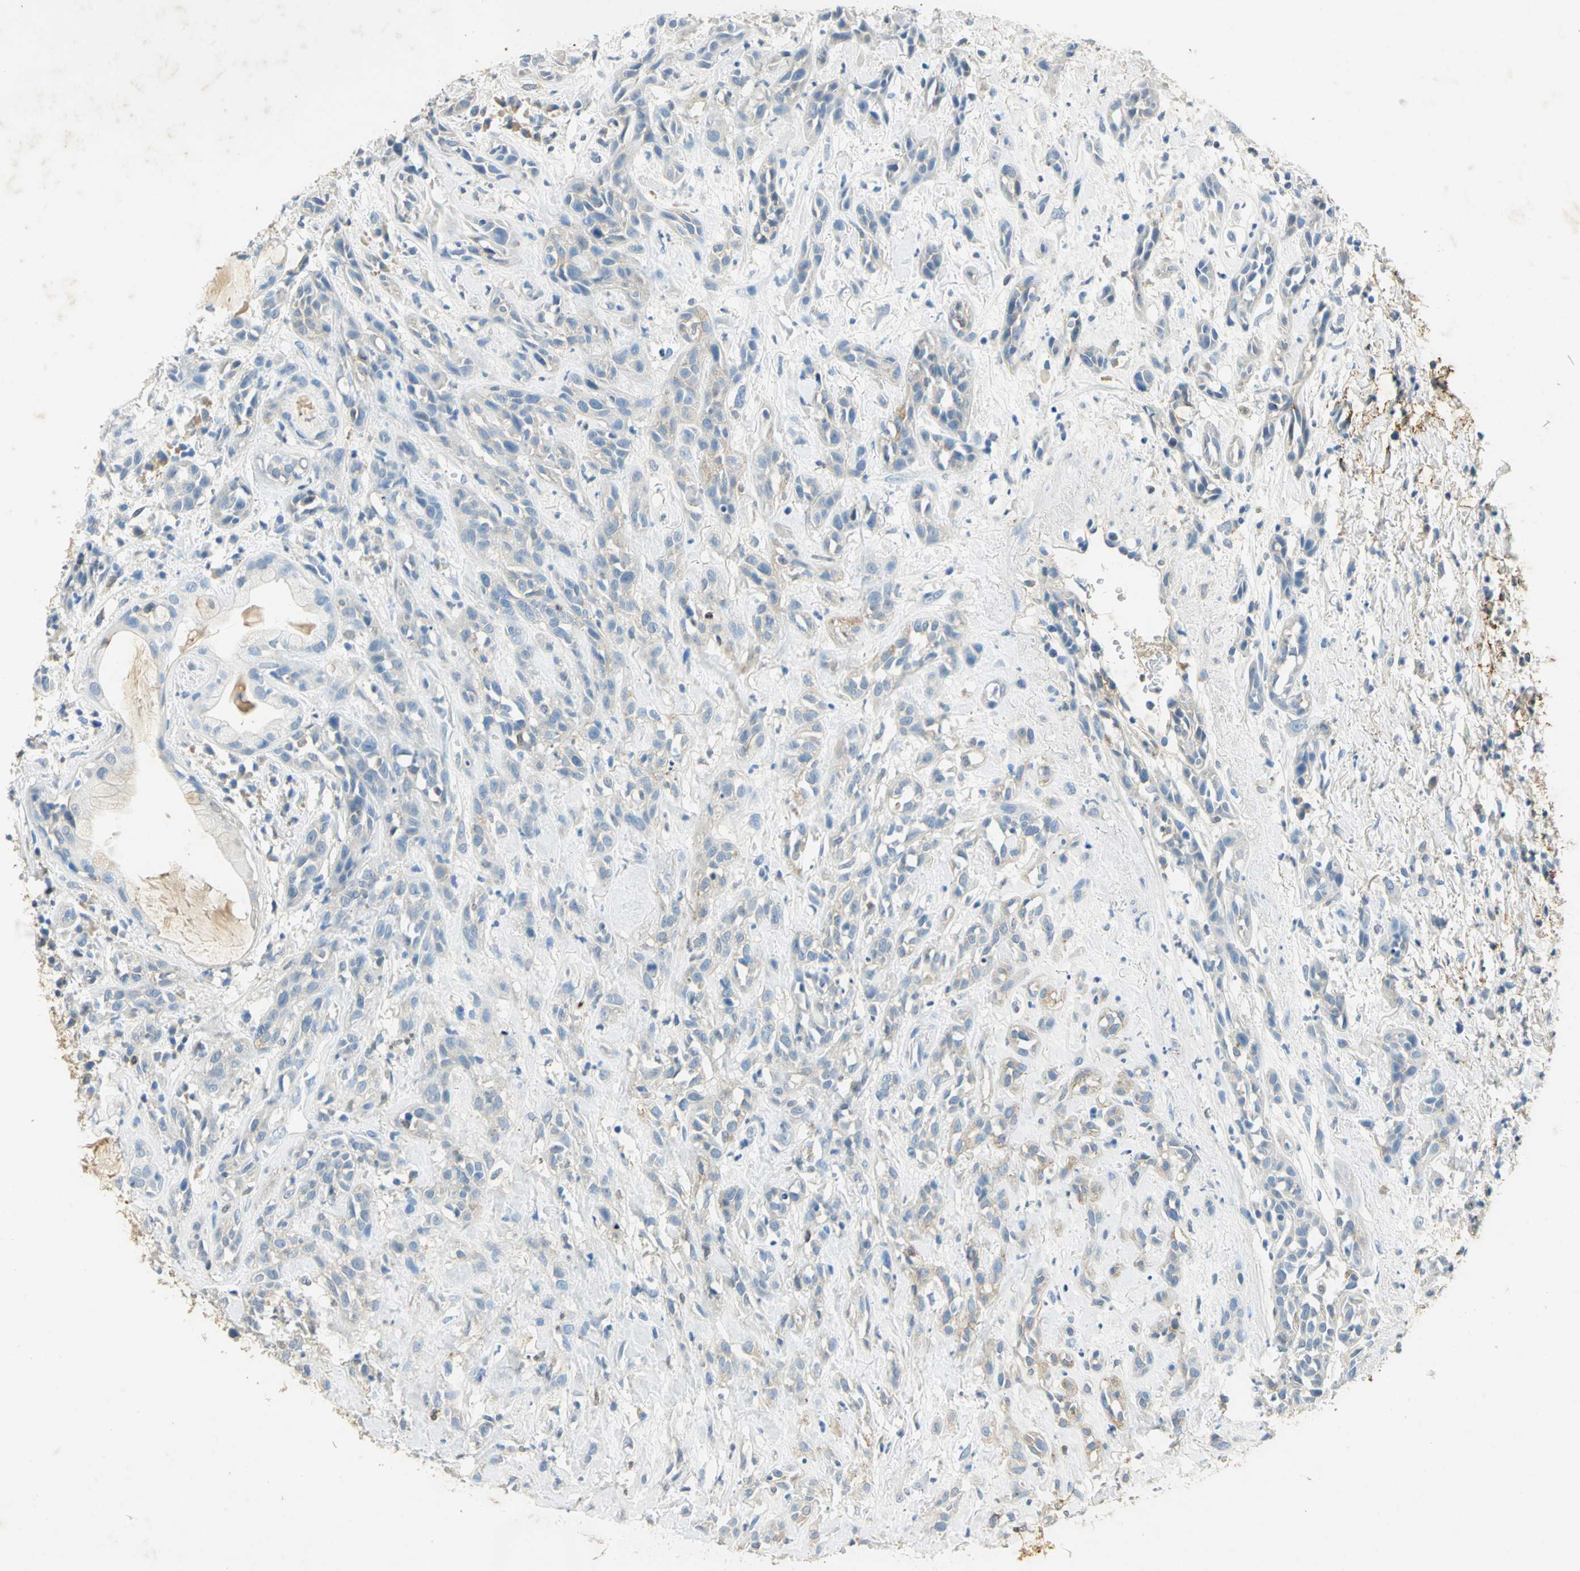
{"staining": {"intensity": "negative", "quantity": "none", "location": "none"}, "tissue": "head and neck cancer", "cell_type": "Tumor cells", "image_type": "cancer", "snomed": [{"axis": "morphology", "description": "Squamous cell carcinoma, NOS"}, {"axis": "topography", "description": "Head-Neck"}], "caption": "Tumor cells show no significant protein positivity in squamous cell carcinoma (head and neck). (Brightfield microscopy of DAB IHC at high magnification).", "gene": "ANXA4", "patient": {"sex": "male", "age": 62}}